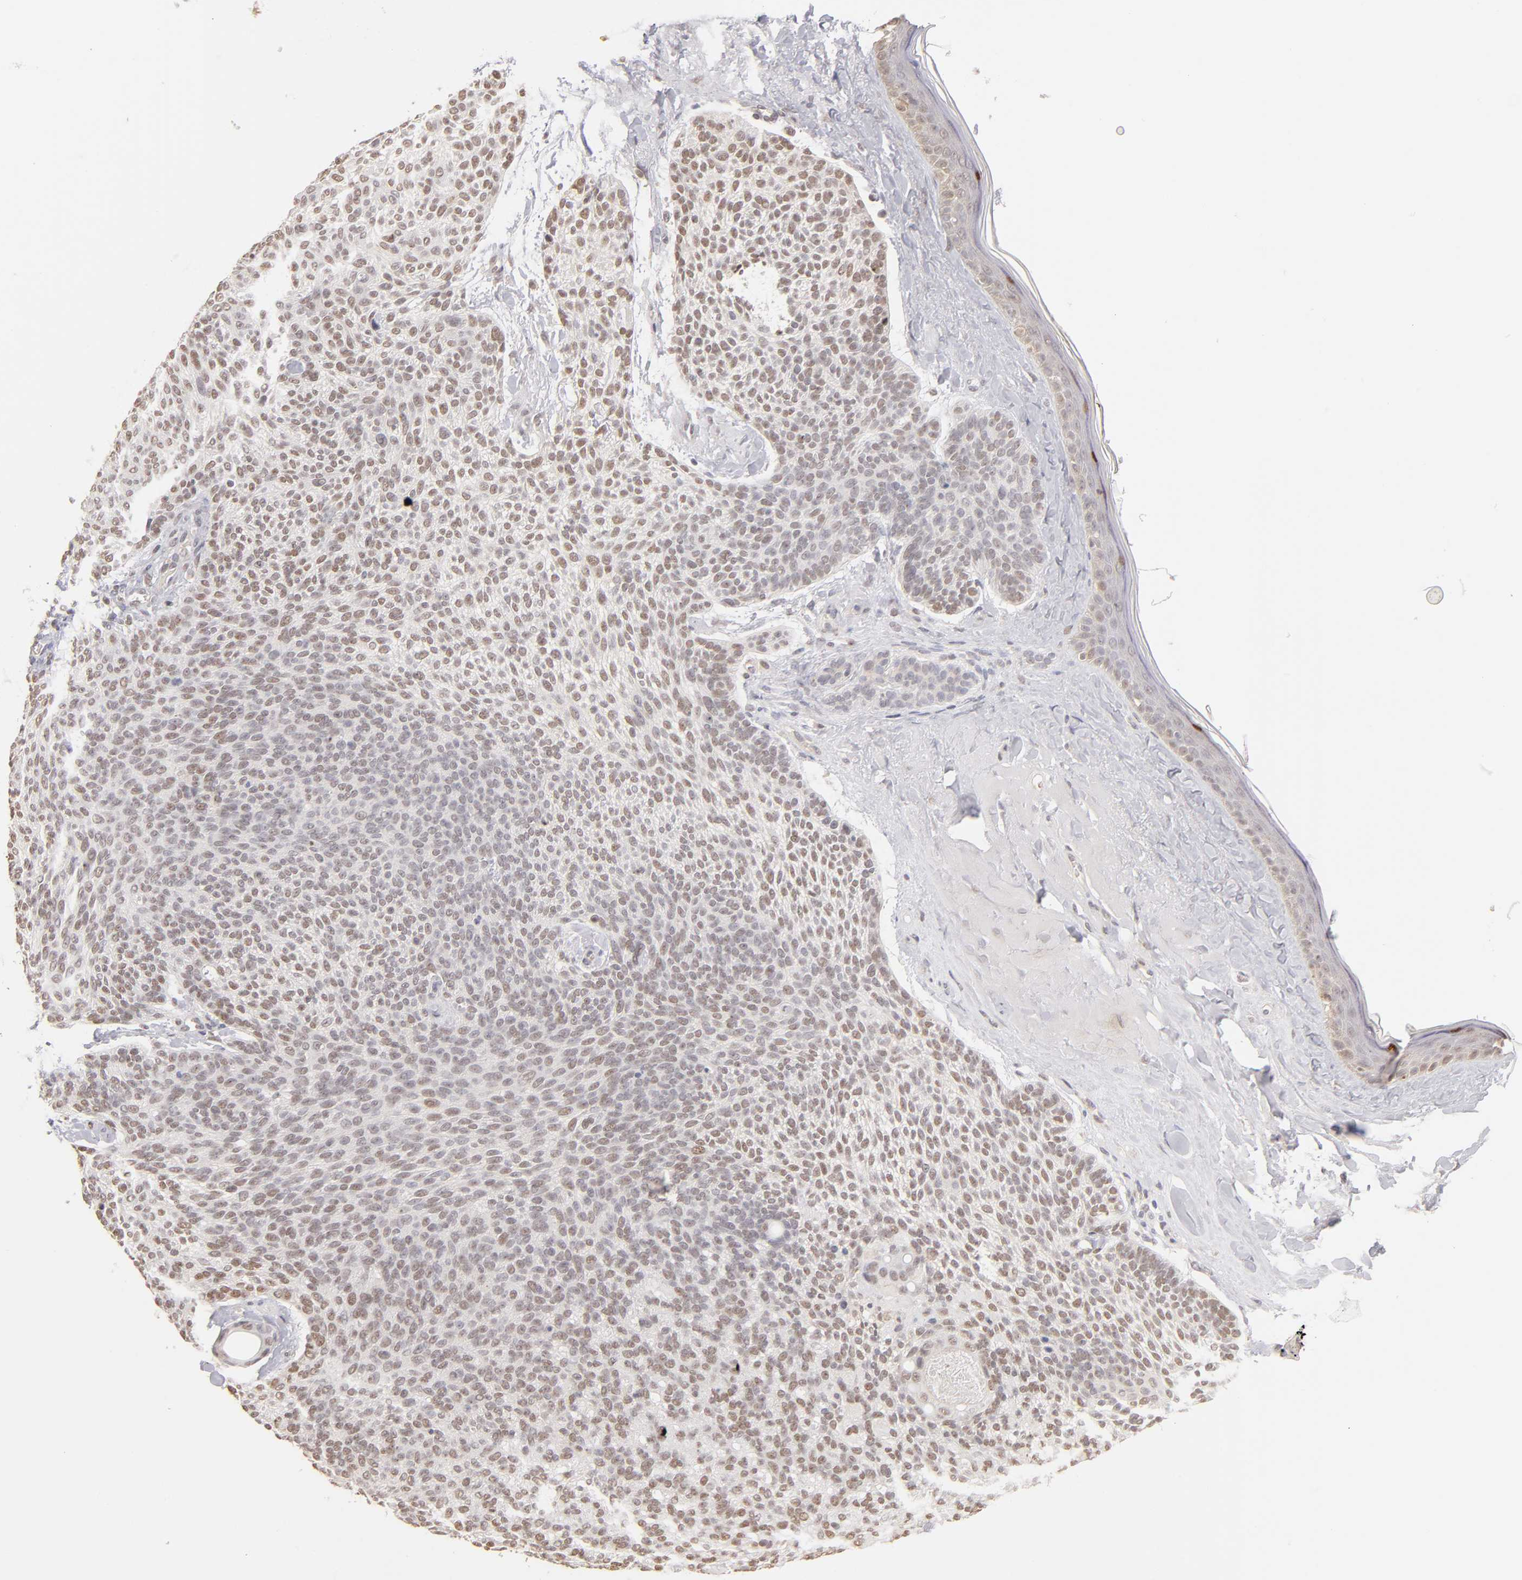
{"staining": {"intensity": "moderate", "quantity": "25%-75%", "location": "nuclear"}, "tissue": "skin cancer", "cell_type": "Tumor cells", "image_type": "cancer", "snomed": [{"axis": "morphology", "description": "Normal tissue, NOS"}, {"axis": "morphology", "description": "Basal cell carcinoma"}, {"axis": "topography", "description": "Skin"}], "caption": "Protein expression by IHC displays moderate nuclear expression in about 25%-75% of tumor cells in skin cancer.", "gene": "NFE2", "patient": {"sex": "female", "age": 70}}